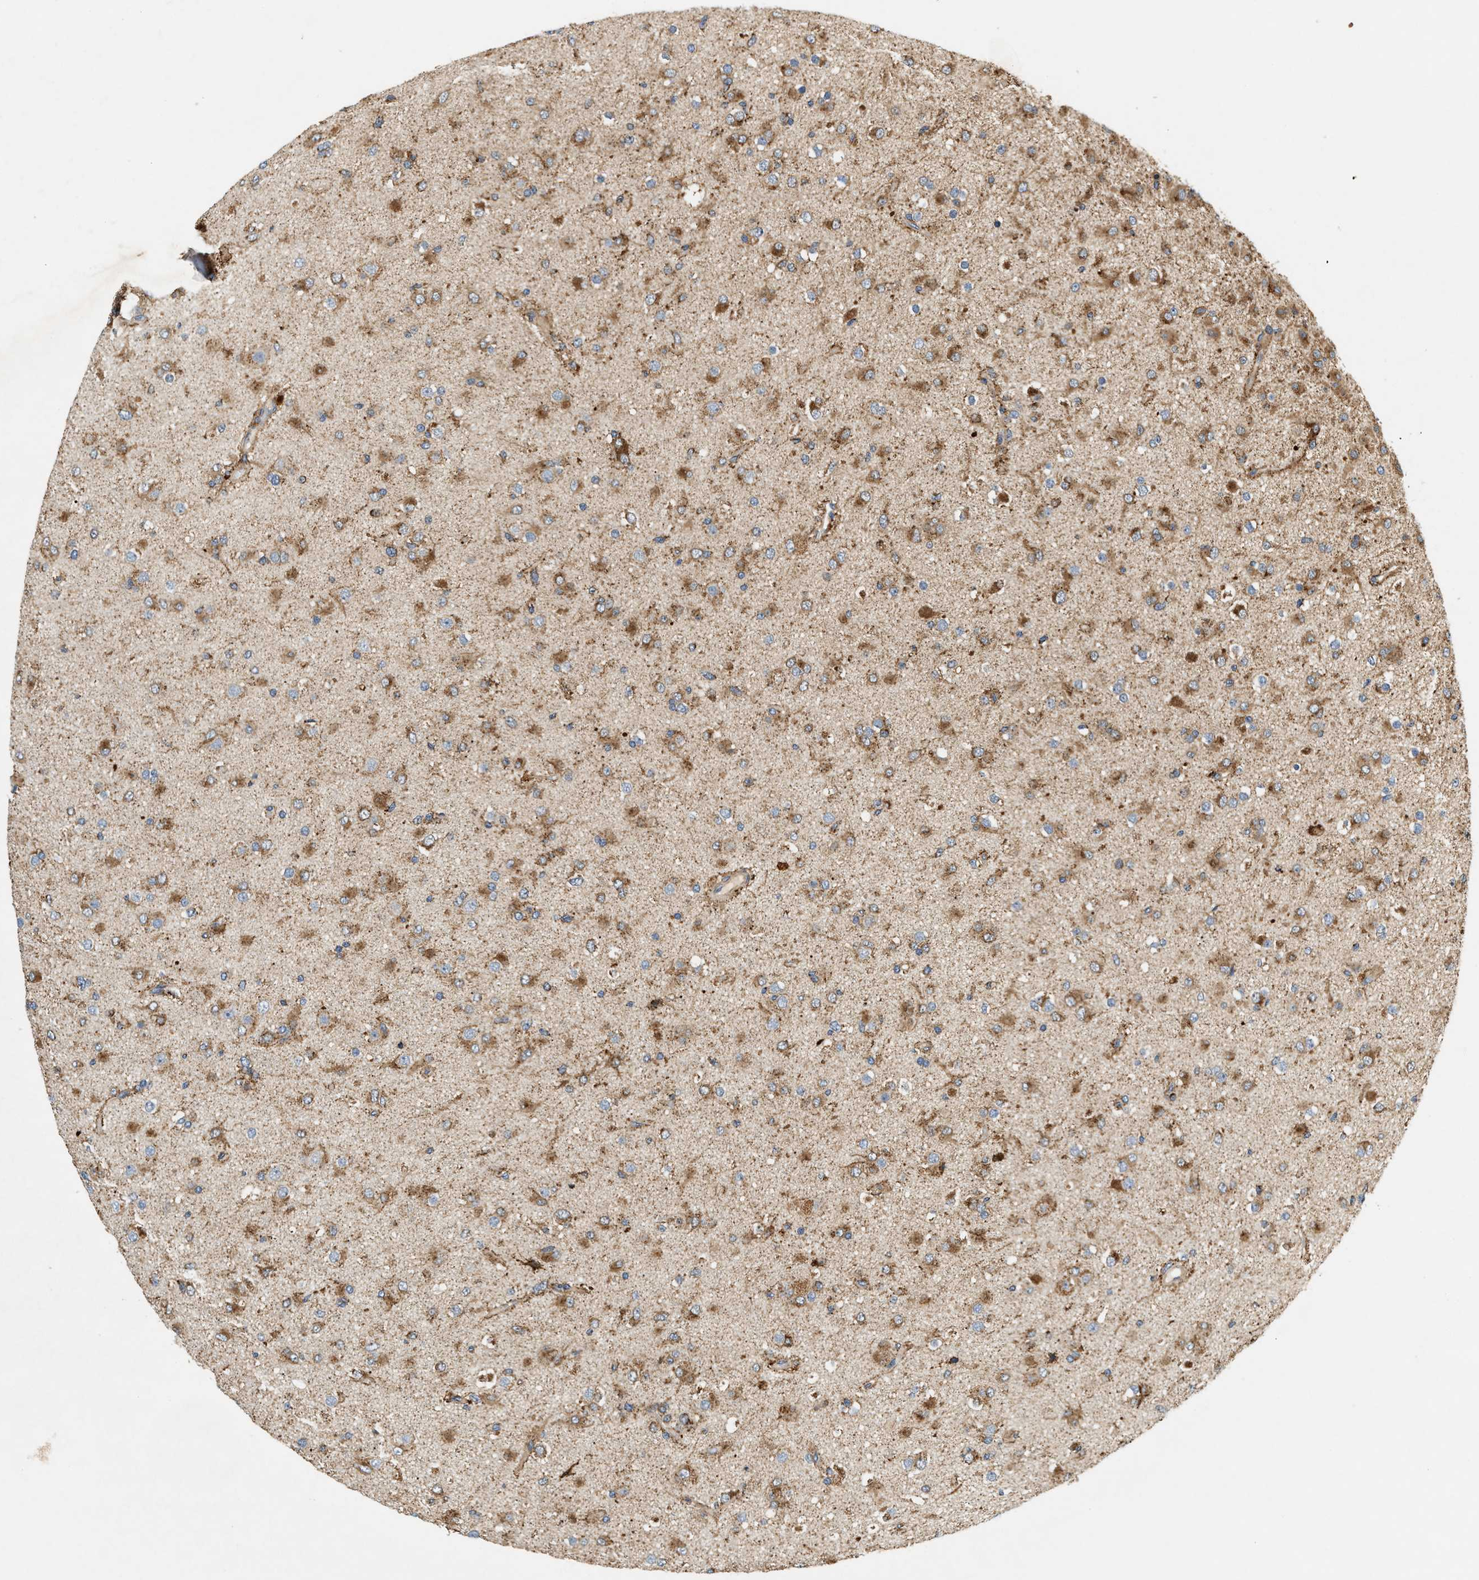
{"staining": {"intensity": "moderate", "quantity": ">75%", "location": "cytoplasmic/membranous"}, "tissue": "glioma", "cell_type": "Tumor cells", "image_type": "cancer", "snomed": [{"axis": "morphology", "description": "Glioma, malignant, Low grade"}, {"axis": "topography", "description": "Brain"}], "caption": "Protein expression analysis of human malignant low-grade glioma reveals moderate cytoplasmic/membranous staining in approximately >75% of tumor cells. (Brightfield microscopy of DAB IHC at high magnification).", "gene": "DUSP10", "patient": {"sex": "male", "age": 65}}